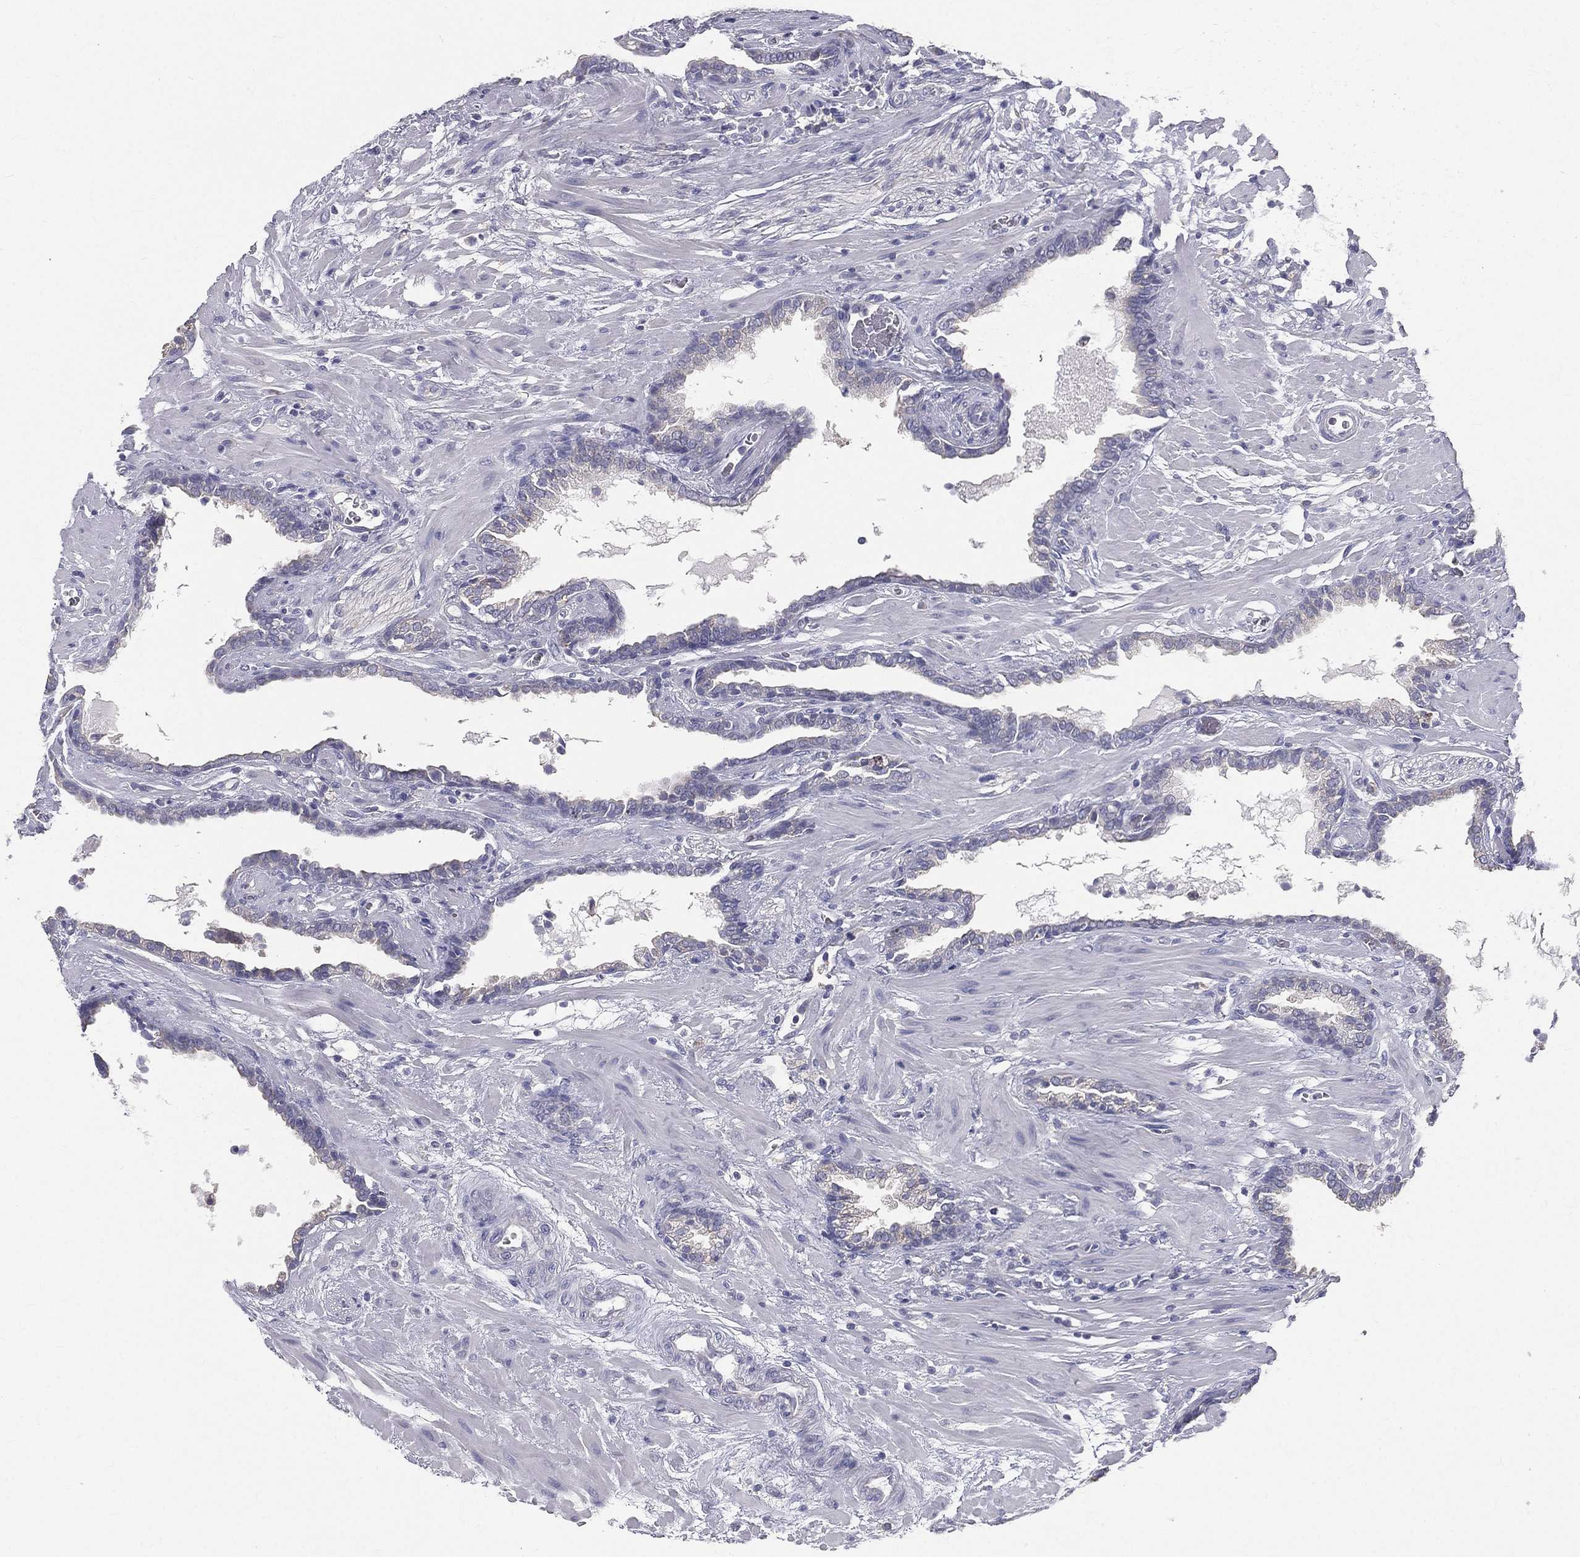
{"staining": {"intensity": "negative", "quantity": "none", "location": "none"}, "tissue": "prostate cancer", "cell_type": "Tumor cells", "image_type": "cancer", "snomed": [{"axis": "morphology", "description": "Adenocarcinoma, Low grade"}, {"axis": "topography", "description": "Prostate"}], "caption": "High magnification brightfield microscopy of prostate adenocarcinoma (low-grade) stained with DAB (3,3'-diaminobenzidine) (brown) and counterstained with hematoxylin (blue): tumor cells show no significant positivity.", "gene": "MUC13", "patient": {"sex": "male", "age": 69}}